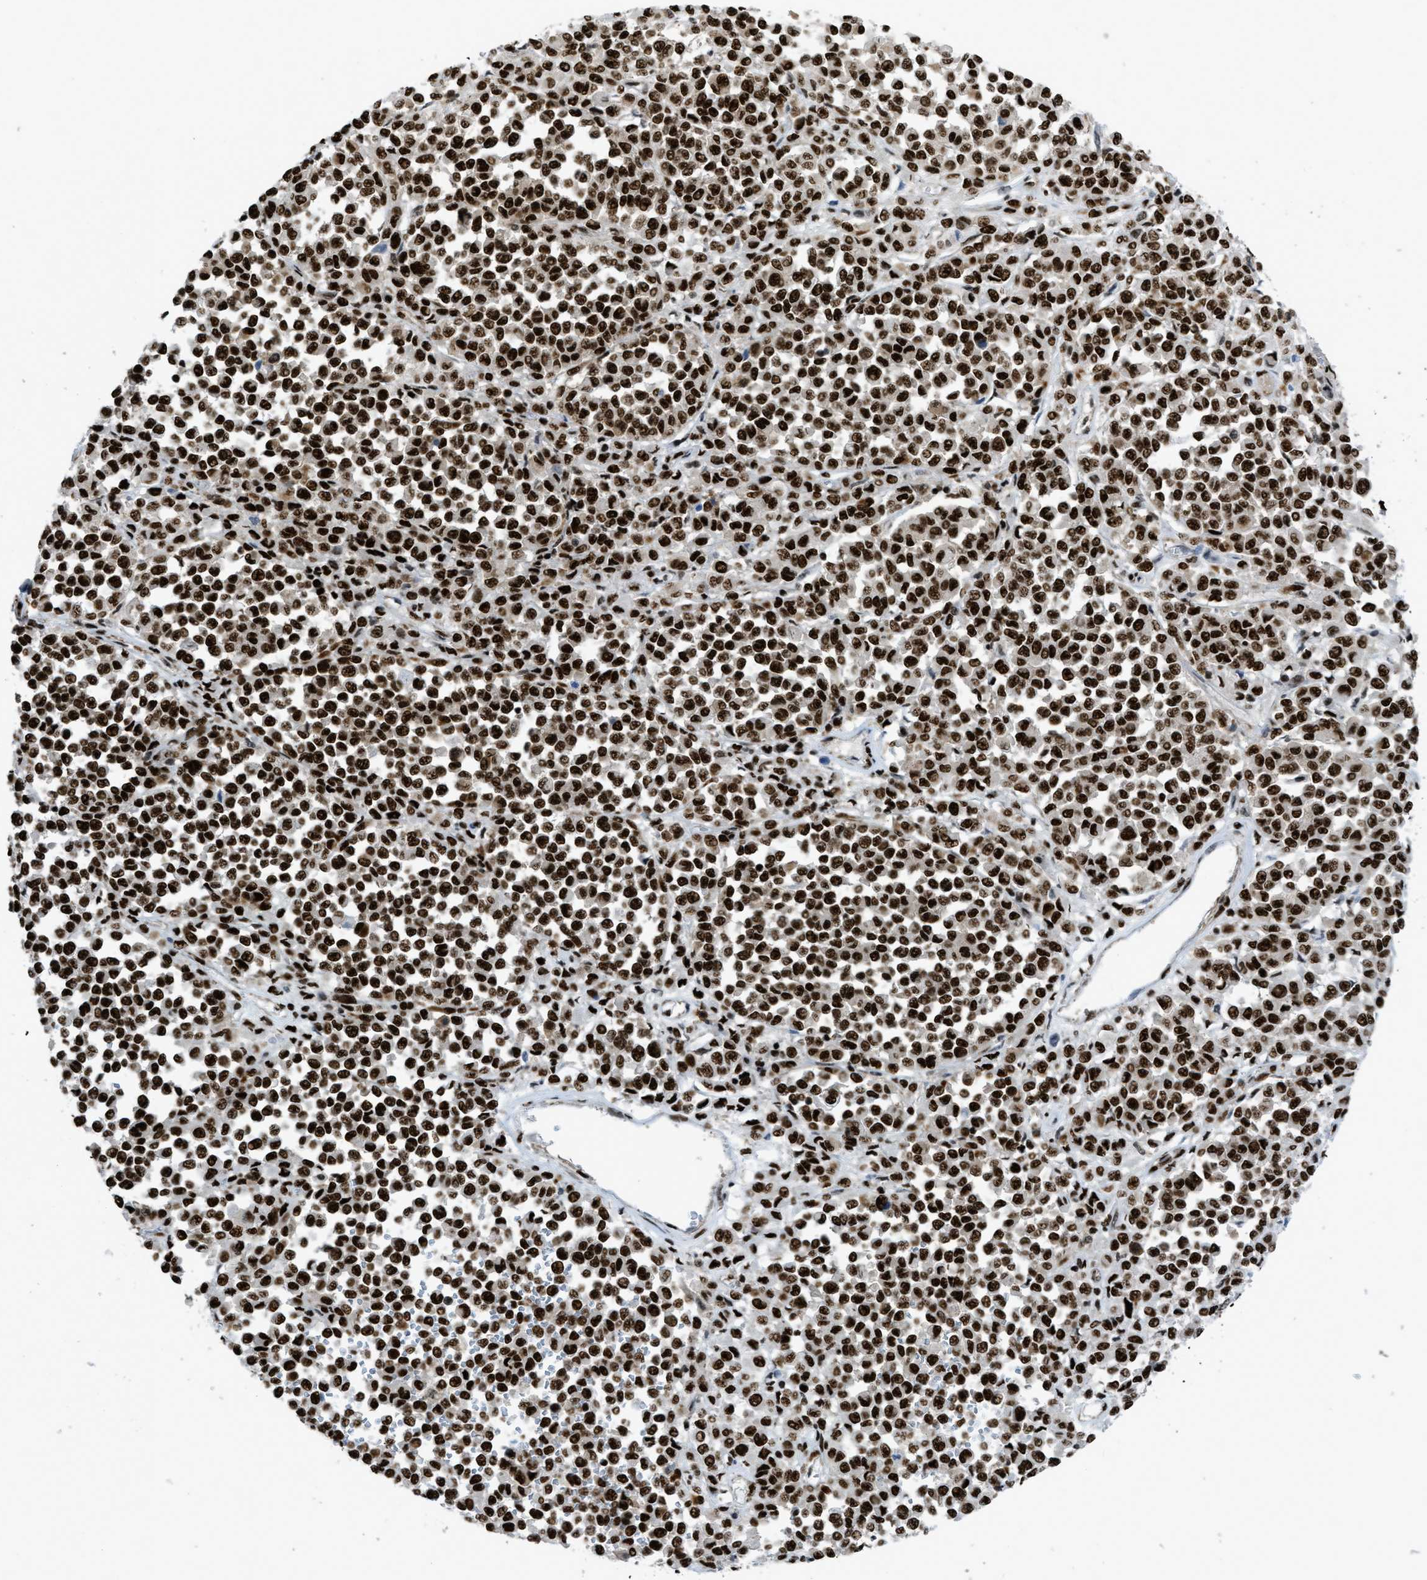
{"staining": {"intensity": "strong", "quantity": ">75%", "location": "nuclear"}, "tissue": "melanoma", "cell_type": "Tumor cells", "image_type": "cancer", "snomed": [{"axis": "morphology", "description": "Malignant melanoma, Metastatic site"}, {"axis": "topography", "description": "Pancreas"}], "caption": "The photomicrograph shows immunohistochemical staining of melanoma. There is strong nuclear expression is appreciated in about >75% of tumor cells.", "gene": "ZNF207", "patient": {"sex": "female", "age": 30}}